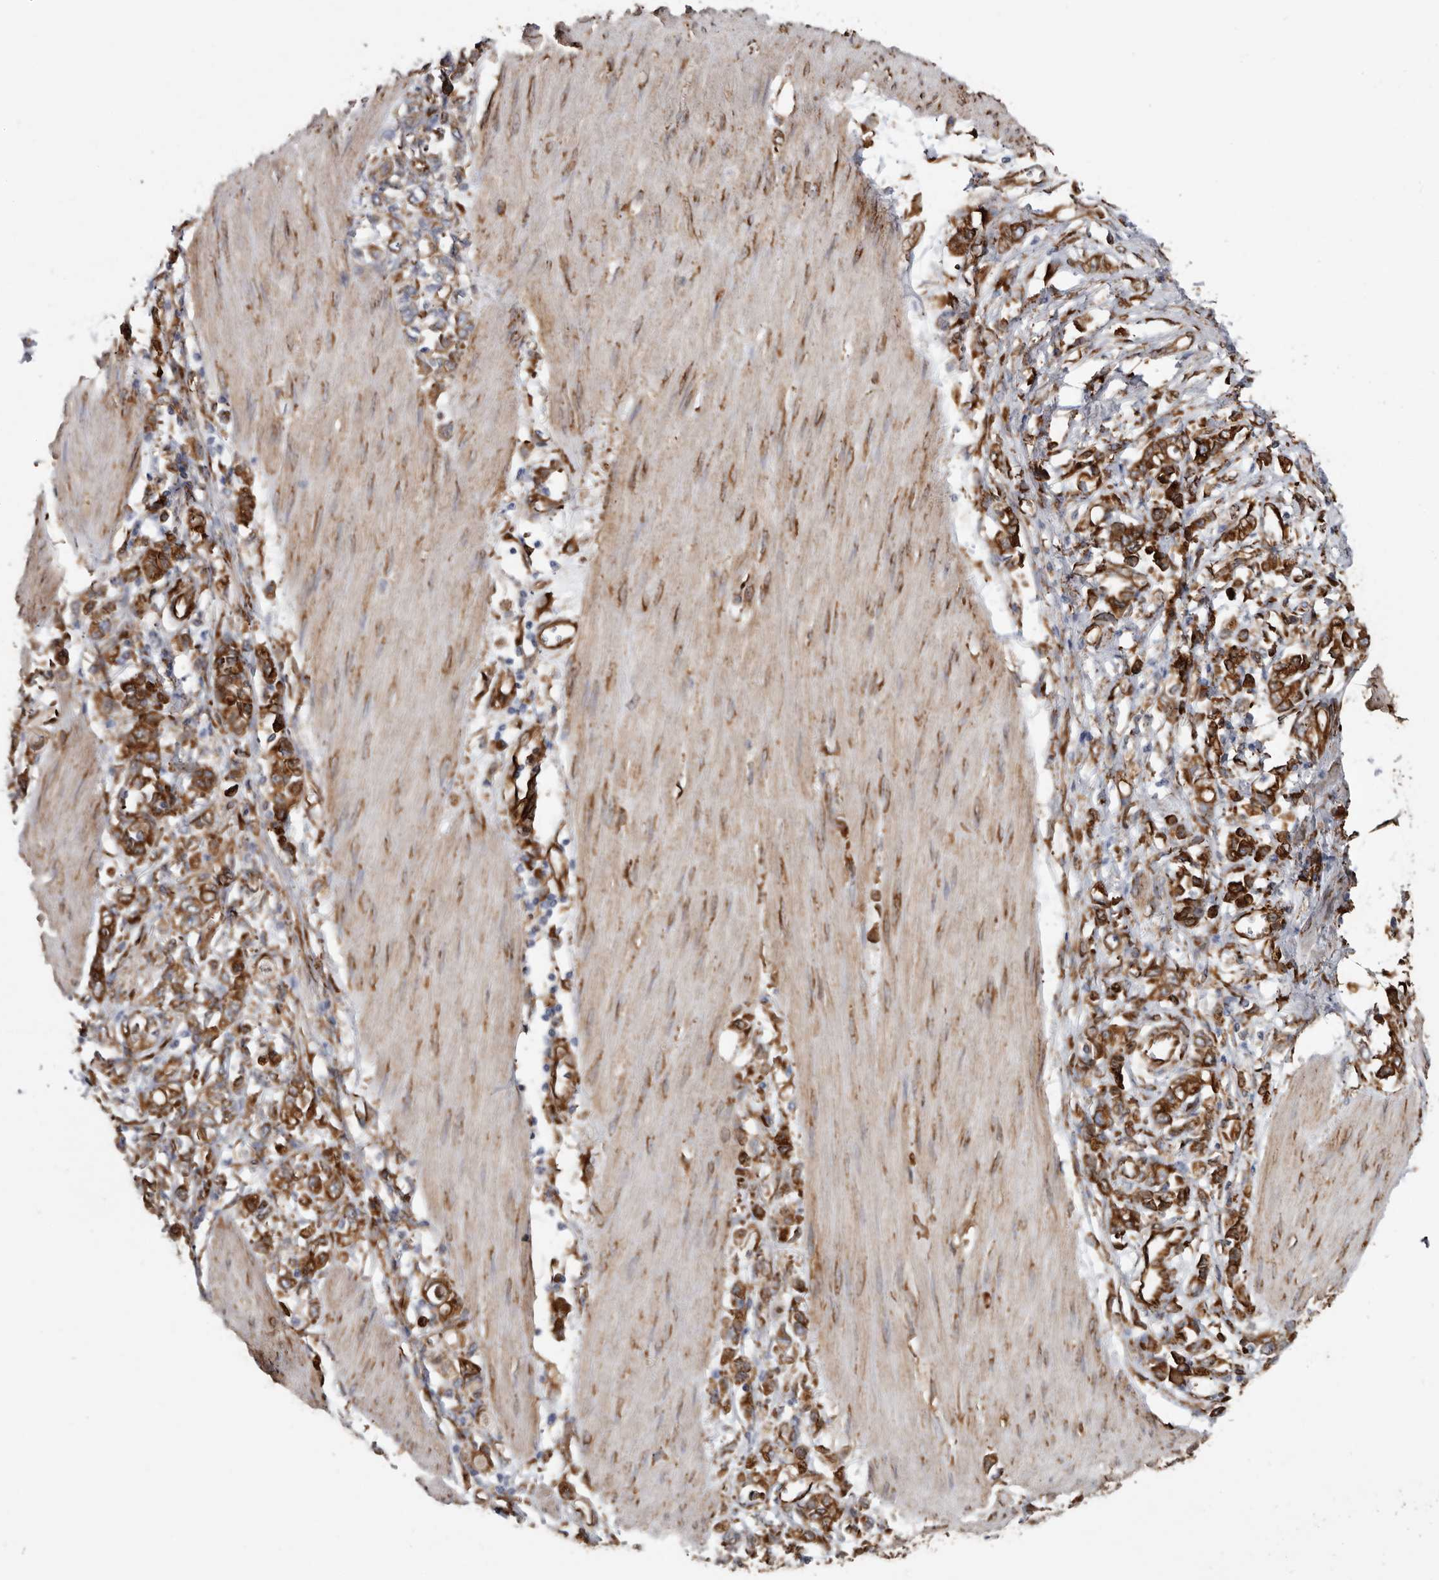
{"staining": {"intensity": "strong", "quantity": ">75%", "location": "cytoplasmic/membranous"}, "tissue": "stomach cancer", "cell_type": "Tumor cells", "image_type": "cancer", "snomed": [{"axis": "morphology", "description": "Adenocarcinoma, NOS"}, {"axis": "topography", "description": "Stomach"}], "caption": "An image showing strong cytoplasmic/membranous positivity in approximately >75% of tumor cells in stomach cancer (adenocarcinoma), as visualized by brown immunohistochemical staining.", "gene": "SEMA3E", "patient": {"sex": "female", "age": 76}}